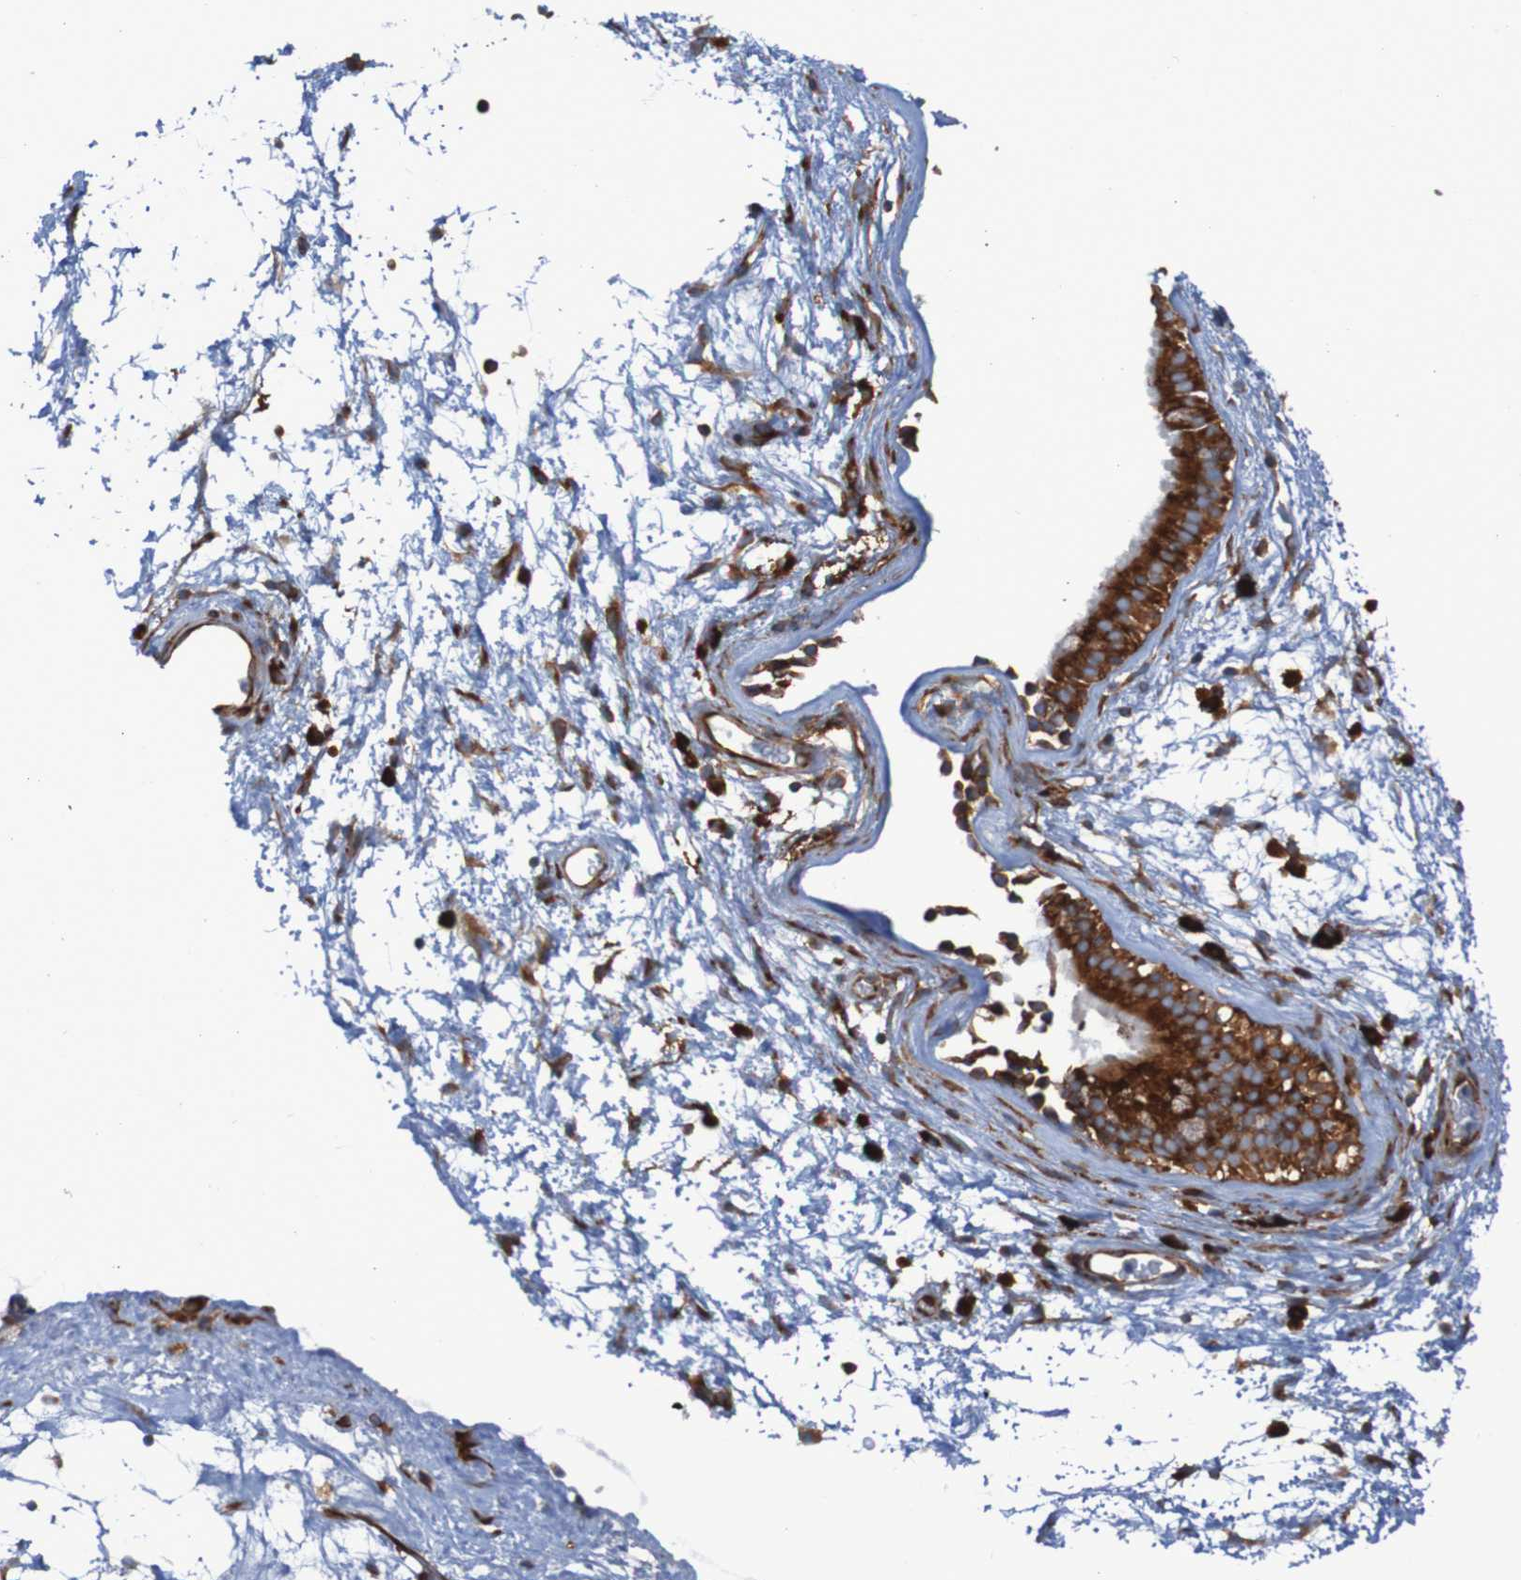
{"staining": {"intensity": "strong", "quantity": ">75%", "location": "cytoplasmic/membranous"}, "tissue": "nasopharynx", "cell_type": "Respiratory epithelial cells", "image_type": "normal", "snomed": [{"axis": "morphology", "description": "Normal tissue, NOS"}, {"axis": "morphology", "description": "Inflammation, NOS"}, {"axis": "topography", "description": "Nasopharynx"}], "caption": "Immunohistochemistry staining of unremarkable nasopharynx, which reveals high levels of strong cytoplasmic/membranous positivity in approximately >75% of respiratory epithelial cells indicating strong cytoplasmic/membranous protein expression. The staining was performed using DAB (3,3'-diaminobenzidine) (brown) for protein detection and nuclei were counterstained in hematoxylin (blue).", "gene": "RPL10", "patient": {"sex": "male", "age": 48}}